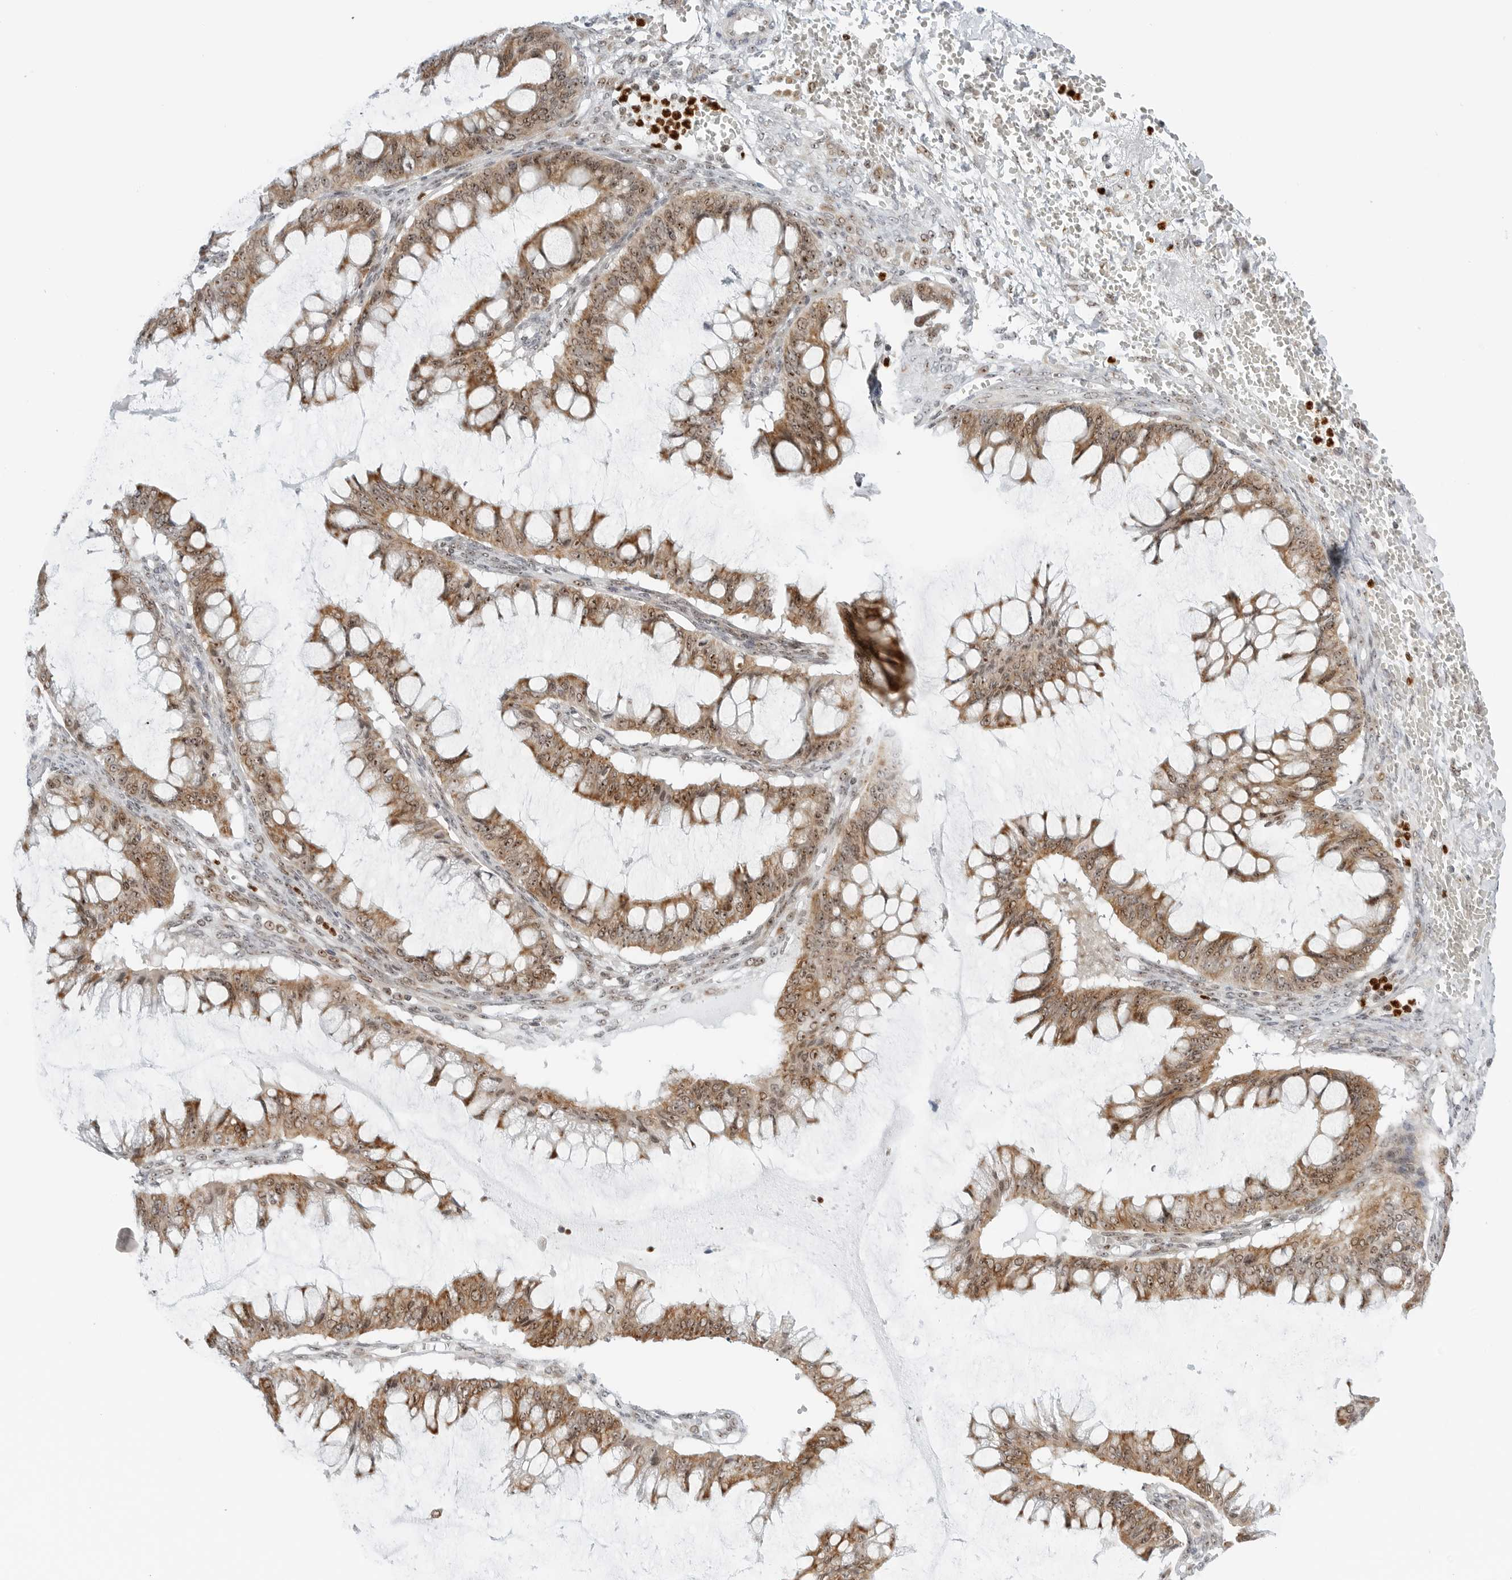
{"staining": {"intensity": "moderate", "quantity": ">75%", "location": "cytoplasmic/membranous,nuclear"}, "tissue": "ovarian cancer", "cell_type": "Tumor cells", "image_type": "cancer", "snomed": [{"axis": "morphology", "description": "Cystadenocarcinoma, mucinous, NOS"}, {"axis": "topography", "description": "Ovary"}], "caption": "Protein expression by immunohistochemistry (IHC) demonstrates moderate cytoplasmic/membranous and nuclear positivity in approximately >75% of tumor cells in ovarian cancer (mucinous cystadenocarcinoma).", "gene": "RIMKLA", "patient": {"sex": "female", "age": 73}}